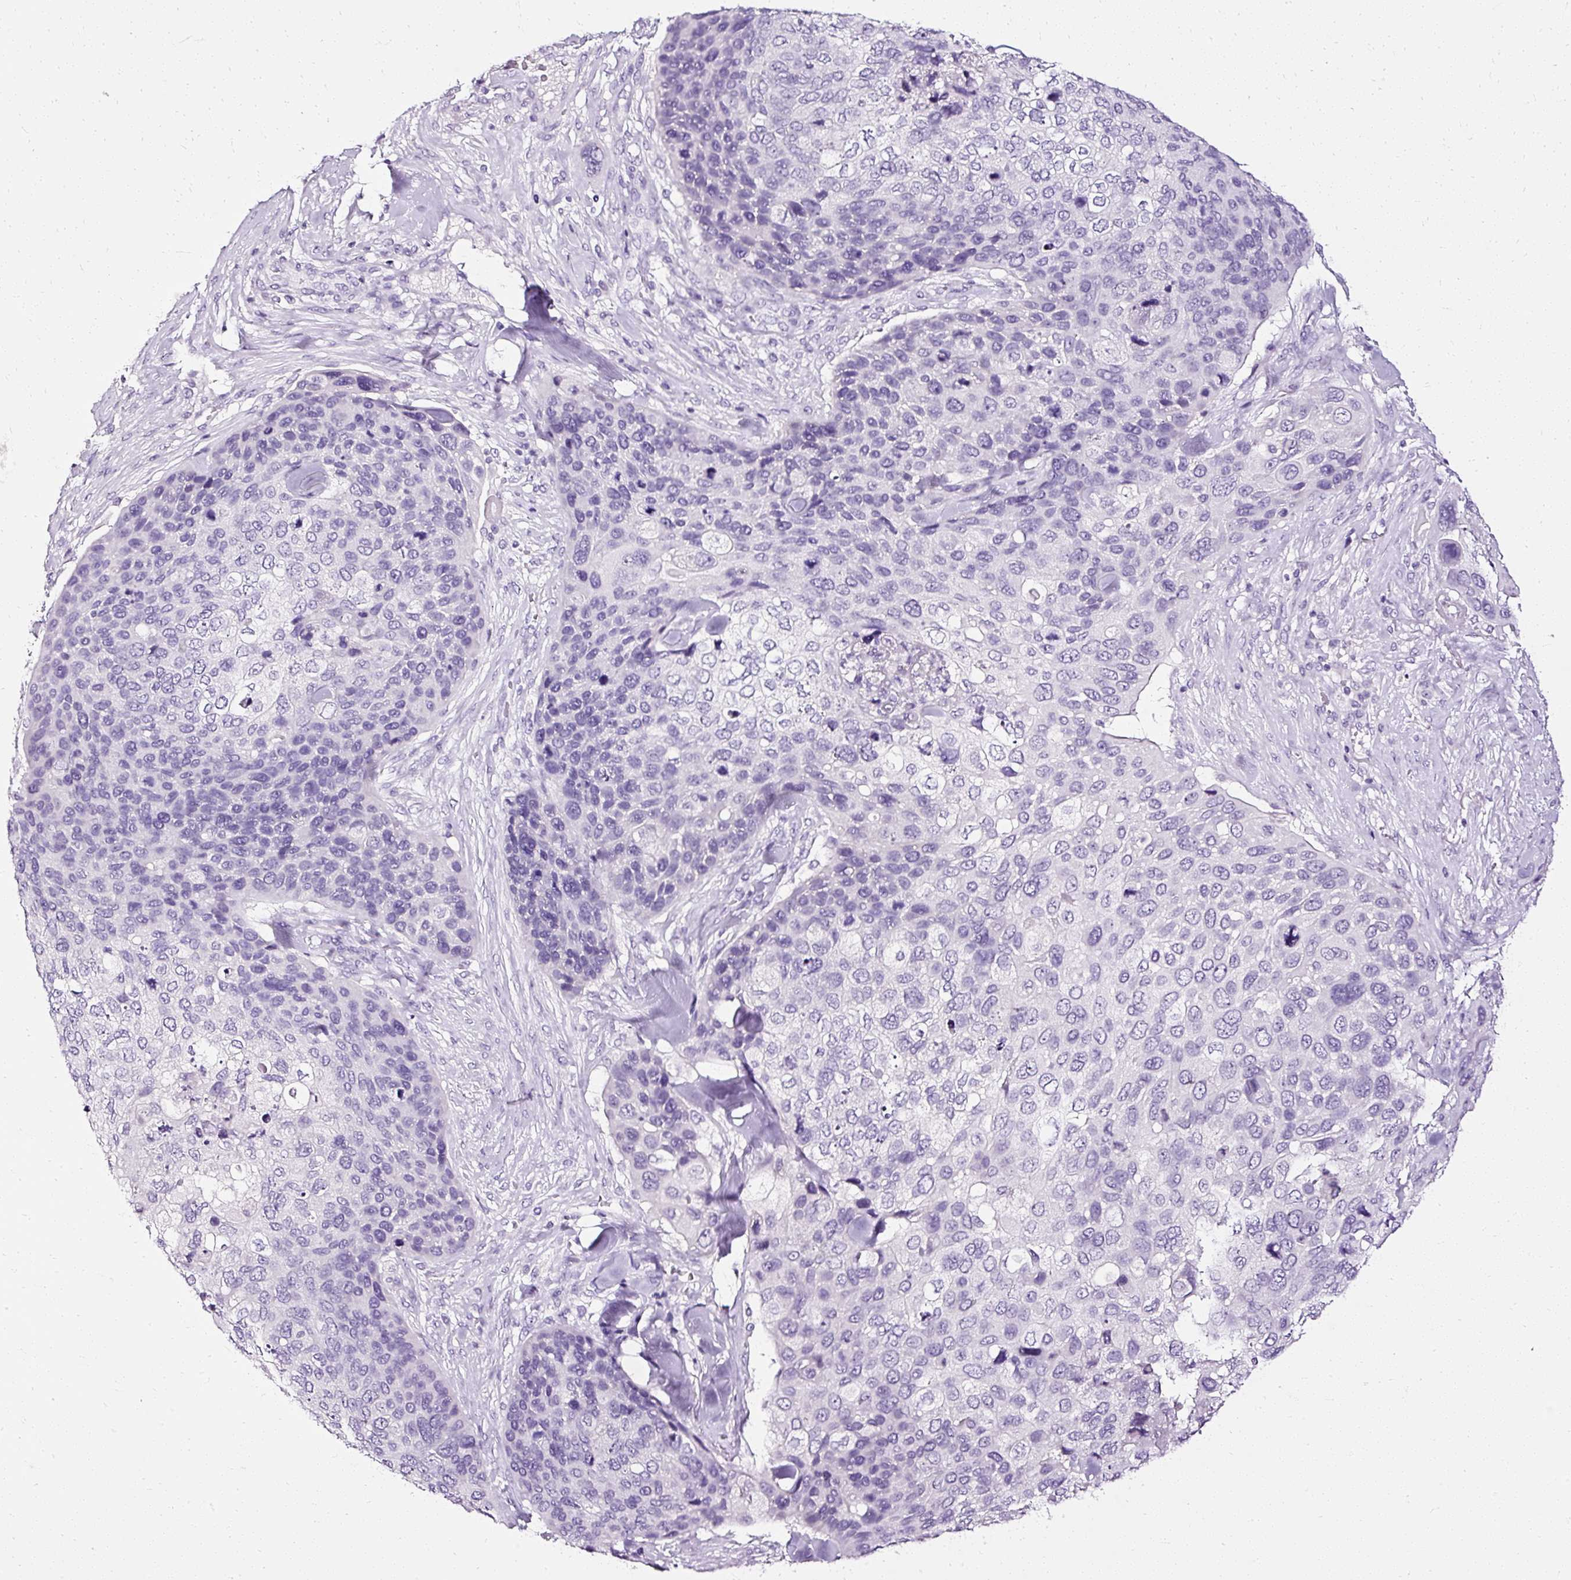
{"staining": {"intensity": "negative", "quantity": "none", "location": "none"}, "tissue": "skin cancer", "cell_type": "Tumor cells", "image_type": "cancer", "snomed": [{"axis": "morphology", "description": "Basal cell carcinoma"}, {"axis": "topography", "description": "Skin"}], "caption": "An immunohistochemistry photomicrograph of skin basal cell carcinoma is shown. There is no staining in tumor cells of skin basal cell carcinoma. (IHC, brightfield microscopy, high magnification).", "gene": "ATP2A1", "patient": {"sex": "female", "age": 74}}